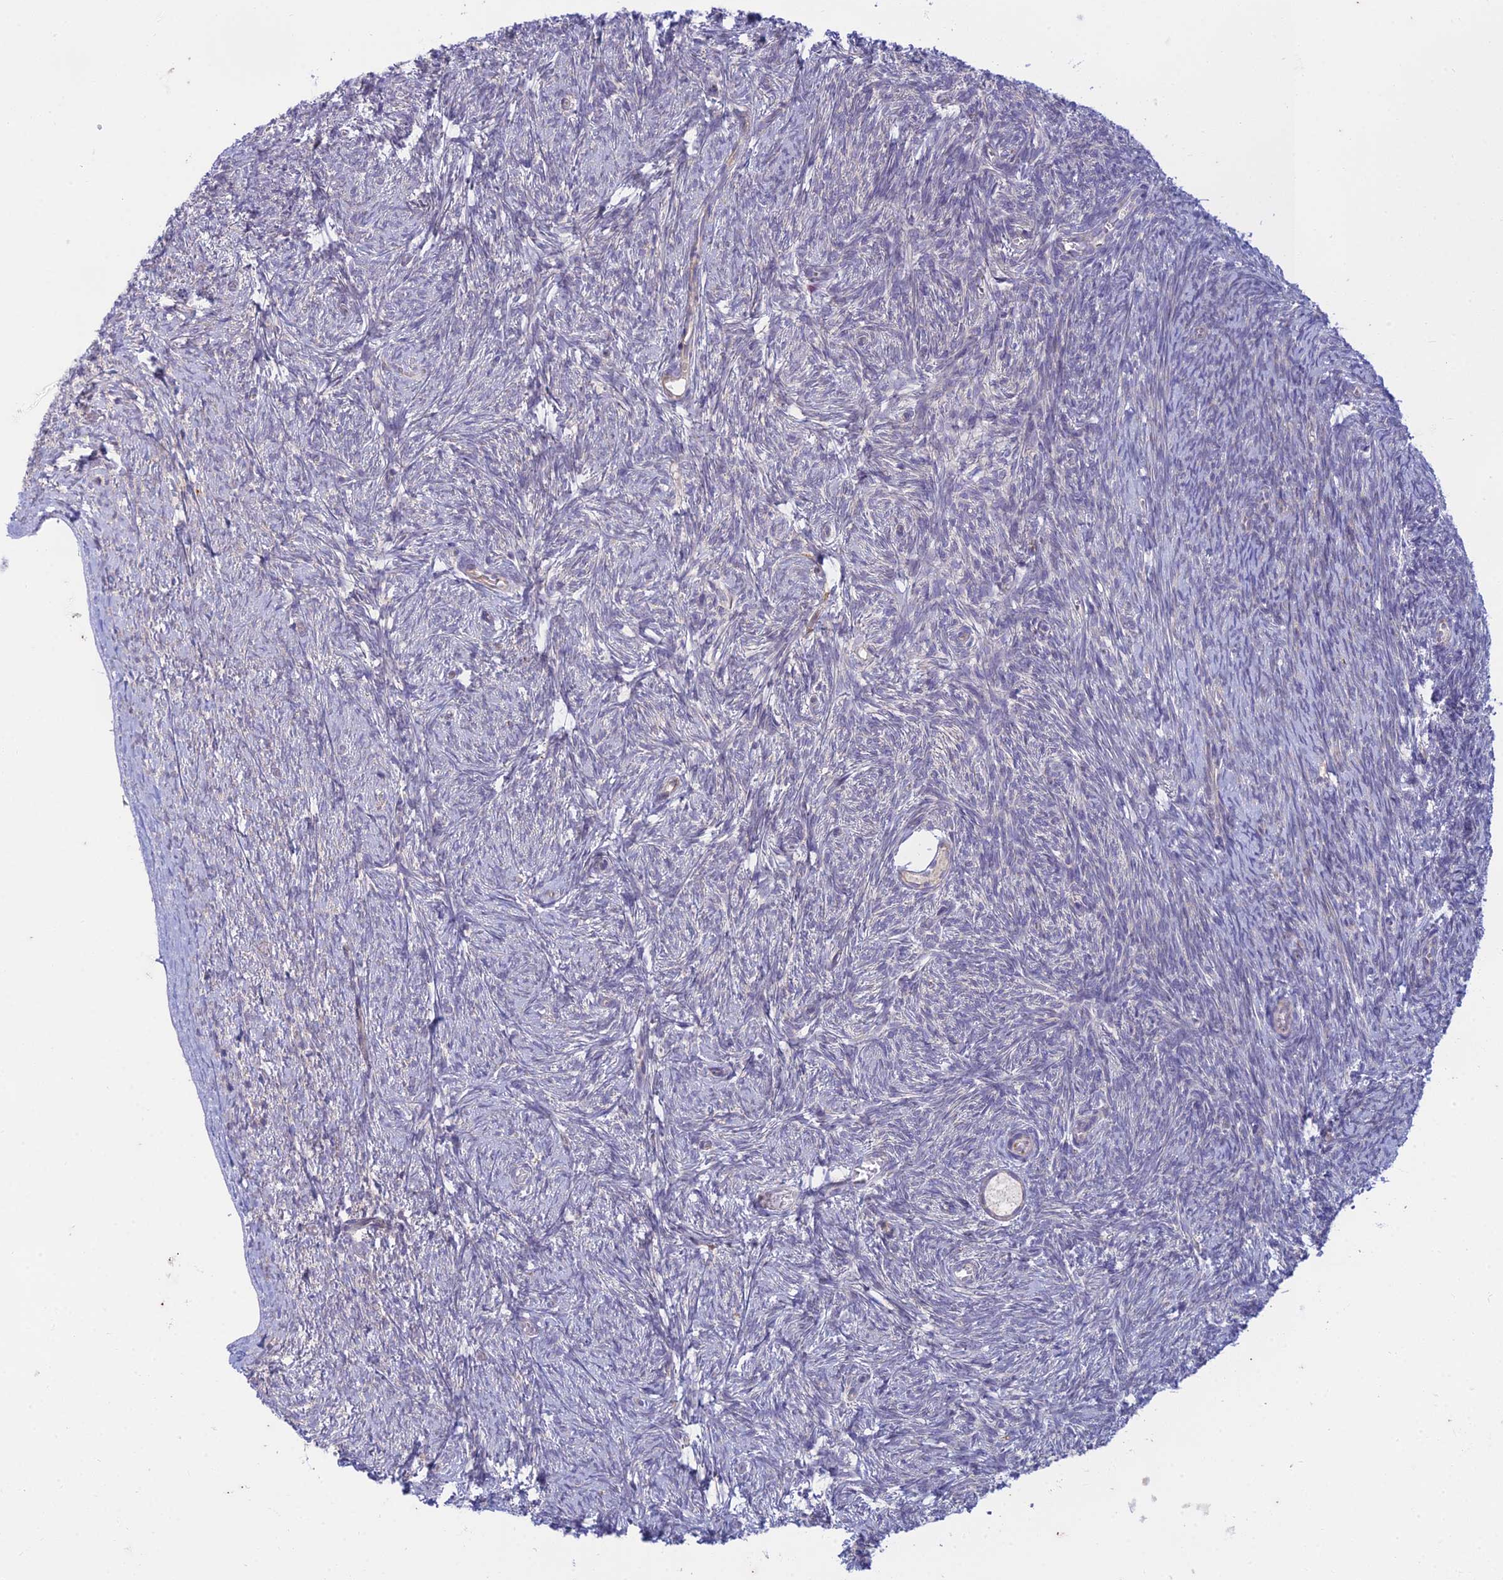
{"staining": {"intensity": "negative", "quantity": "none", "location": "none"}, "tissue": "ovary", "cell_type": "Follicle cells", "image_type": "normal", "snomed": [{"axis": "morphology", "description": "Normal tissue, NOS"}, {"axis": "topography", "description": "Ovary"}], "caption": "An immunohistochemistry photomicrograph of benign ovary is shown. There is no staining in follicle cells of ovary. (Stains: DAB immunohistochemistry (IHC) with hematoxylin counter stain, Microscopy: brightfield microscopy at high magnification).", "gene": "PTCD2", "patient": {"sex": "female", "age": 44}}